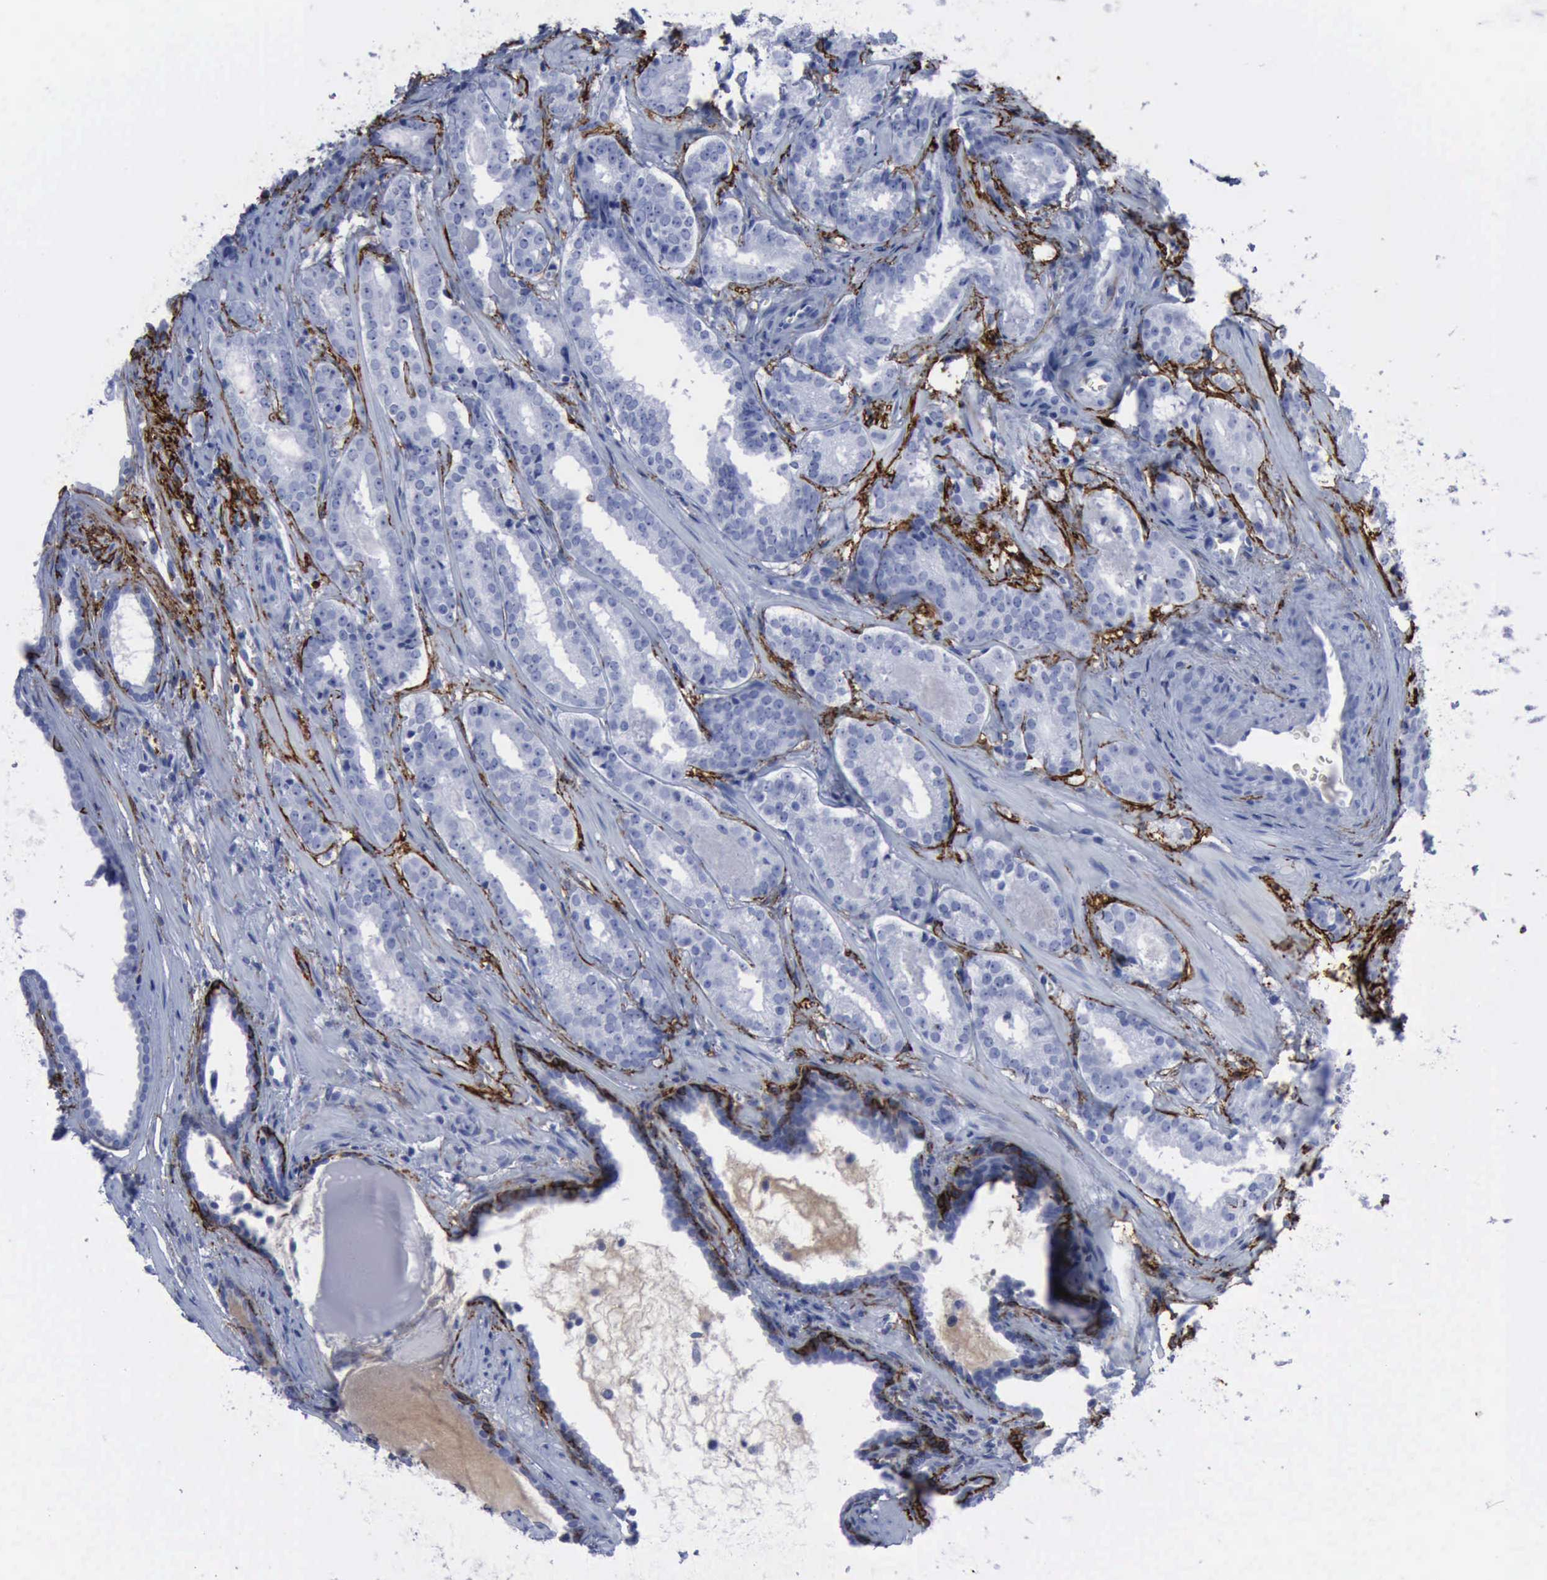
{"staining": {"intensity": "negative", "quantity": "none", "location": "none"}, "tissue": "prostate cancer", "cell_type": "Tumor cells", "image_type": "cancer", "snomed": [{"axis": "morphology", "description": "Adenocarcinoma, Medium grade"}, {"axis": "topography", "description": "Prostate"}], "caption": "Tumor cells show no significant positivity in prostate cancer (medium-grade adenocarcinoma).", "gene": "NGFR", "patient": {"sex": "male", "age": 64}}